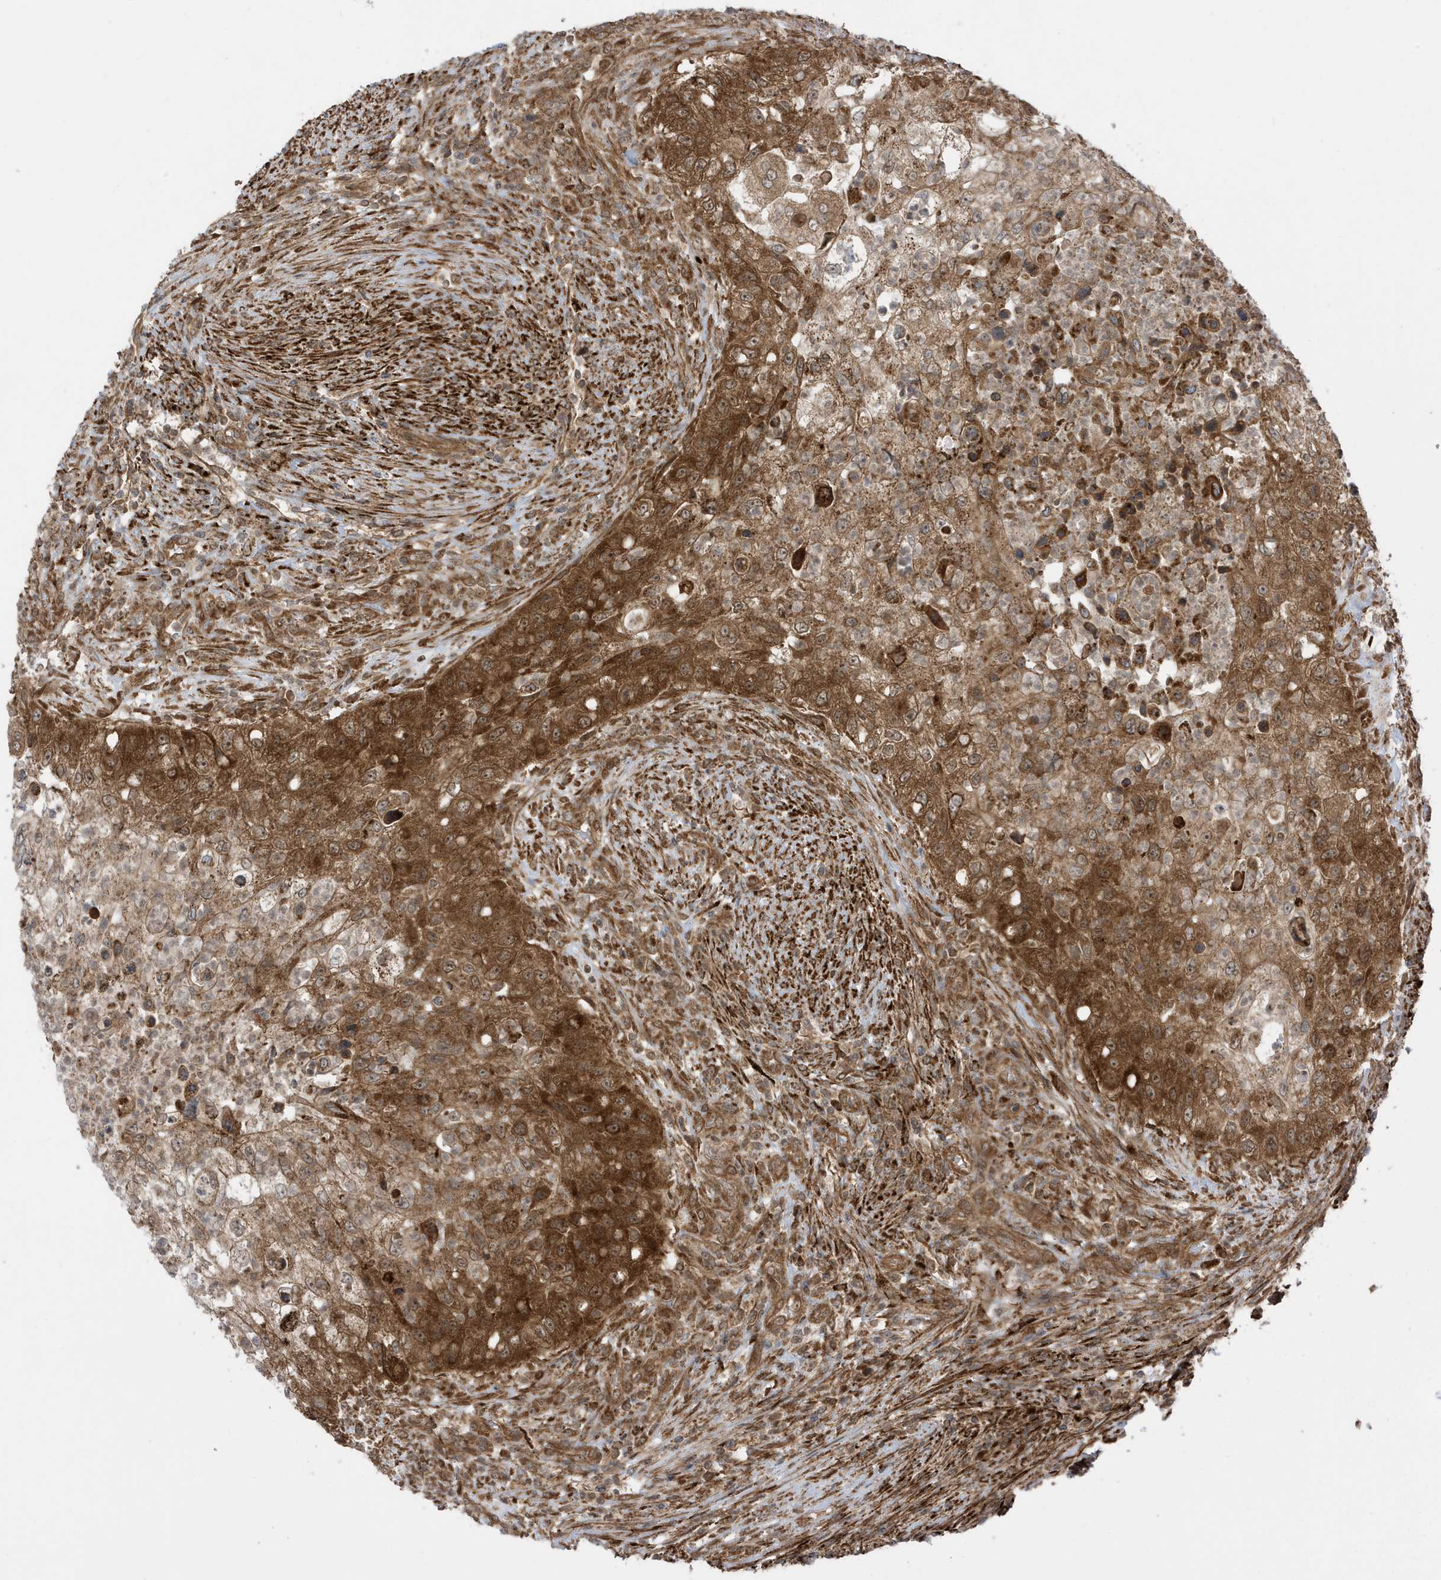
{"staining": {"intensity": "strong", "quantity": ">75%", "location": "cytoplasmic/membranous"}, "tissue": "urothelial cancer", "cell_type": "Tumor cells", "image_type": "cancer", "snomed": [{"axis": "morphology", "description": "Urothelial carcinoma, High grade"}, {"axis": "topography", "description": "Urinary bladder"}], "caption": "A histopathology image of human urothelial cancer stained for a protein reveals strong cytoplasmic/membranous brown staining in tumor cells.", "gene": "DHX36", "patient": {"sex": "female", "age": 60}}